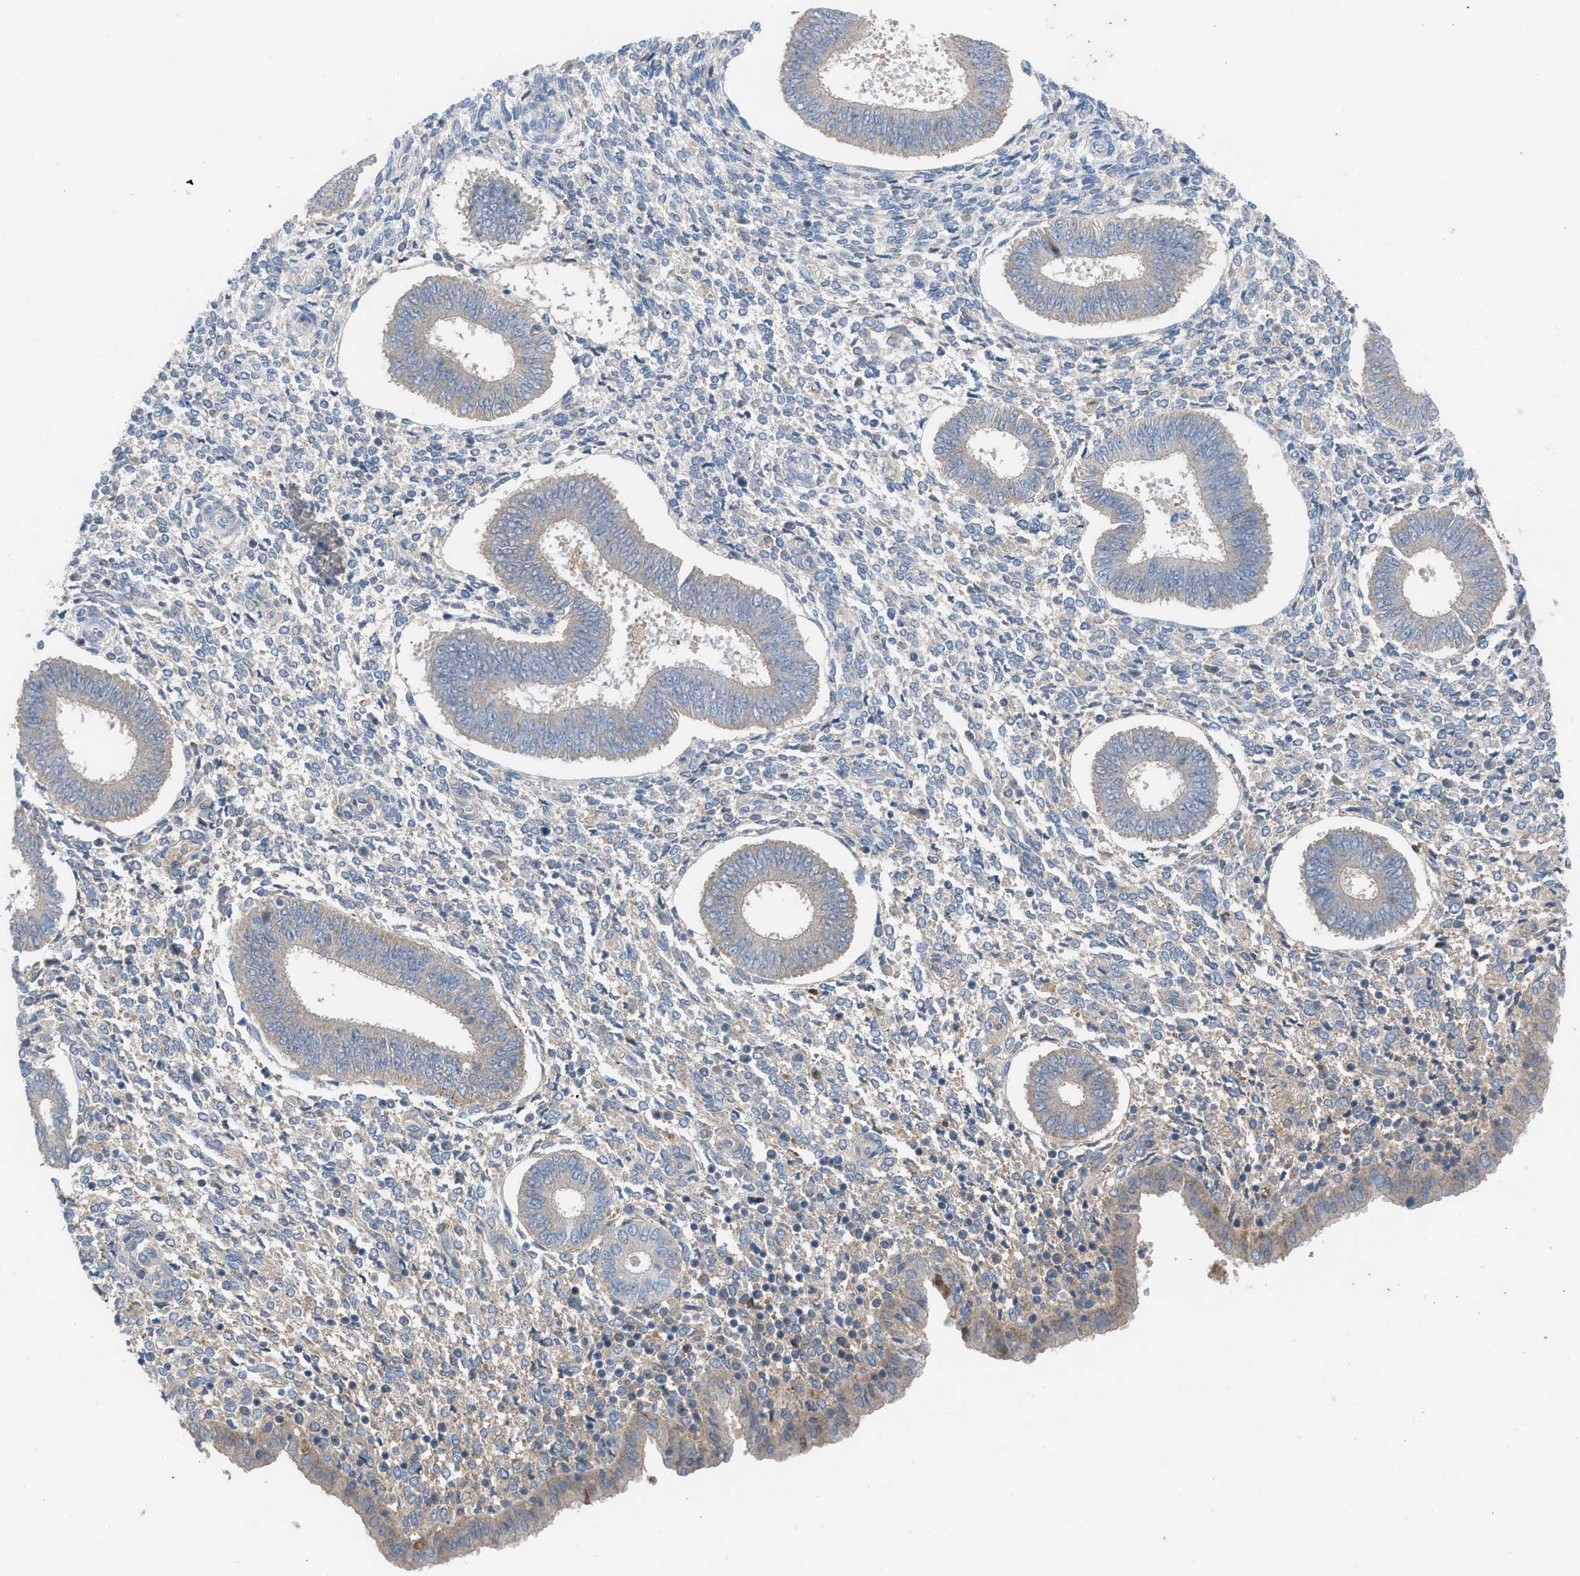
{"staining": {"intensity": "negative", "quantity": "none", "location": "none"}, "tissue": "endometrium", "cell_type": "Cells in endometrial stroma", "image_type": "normal", "snomed": [{"axis": "morphology", "description": "Normal tissue, NOS"}, {"axis": "topography", "description": "Endometrium"}], "caption": "A histopathology image of endometrium stained for a protein exhibits no brown staining in cells in endometrial stroma. (IHC, brightfield microscopy, high magnification).", "gene": "HPX", "patient": {"sex": "female", "age": 35}}